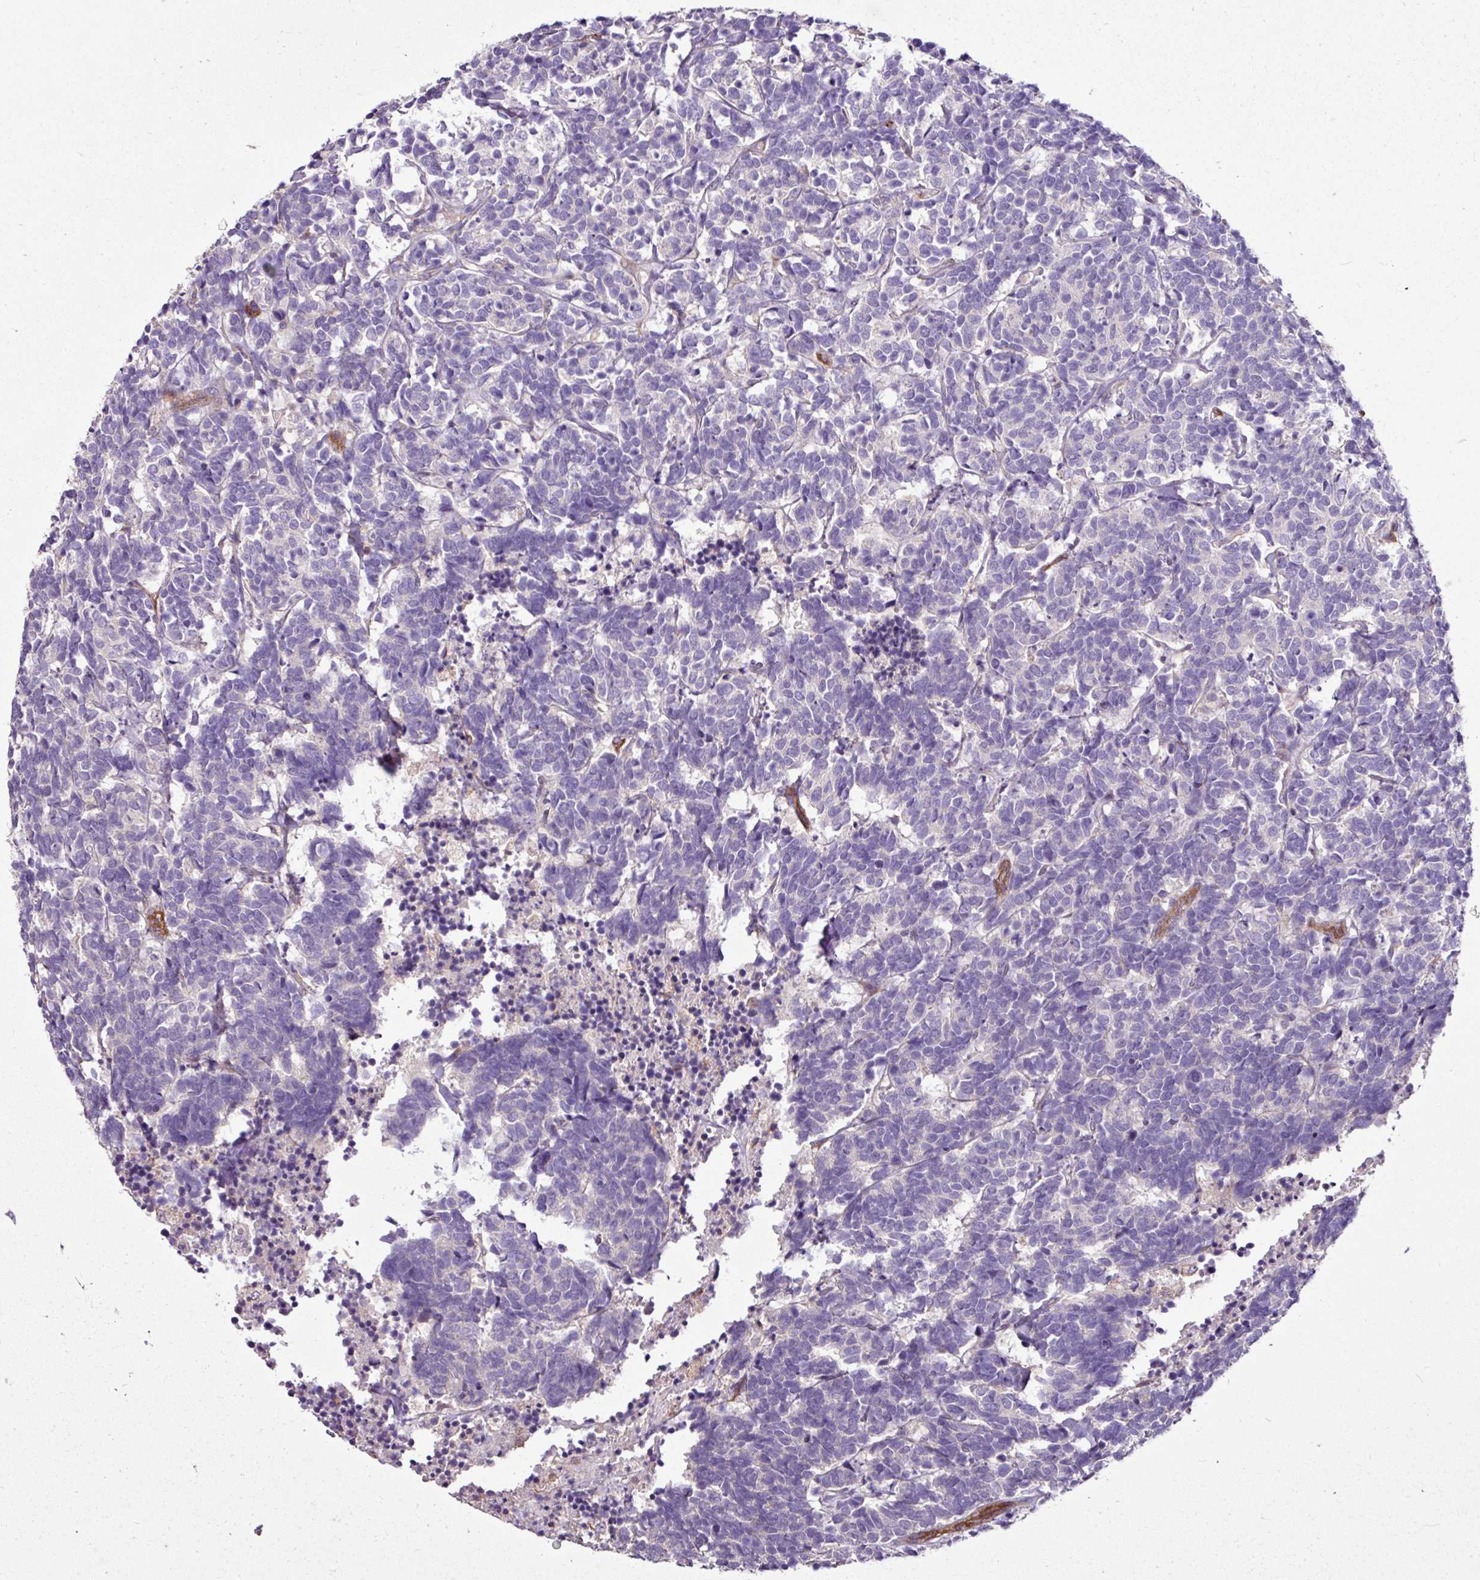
{"staining": {"intensity": "negative", "quantity": "none", "location": "none"}, "tissue": "carcinoid", "cell_type": "Tumor cells", "image_type": "cancer", "snomed": [{"axis": "morphology", "description": "Carcinoma, NOS"}, {"axis": "morphology", "description": "Carcinoid, malignant, NOS"}, {"axis": "topography", "description": "Urinary bladder"}], "caption": "DAB immunohistochemical staining of human carcinoid demonstrates no significant expression in tumor cells.", "gene": "ZNF106", "patient": {"sex": "male", "age": 57}}